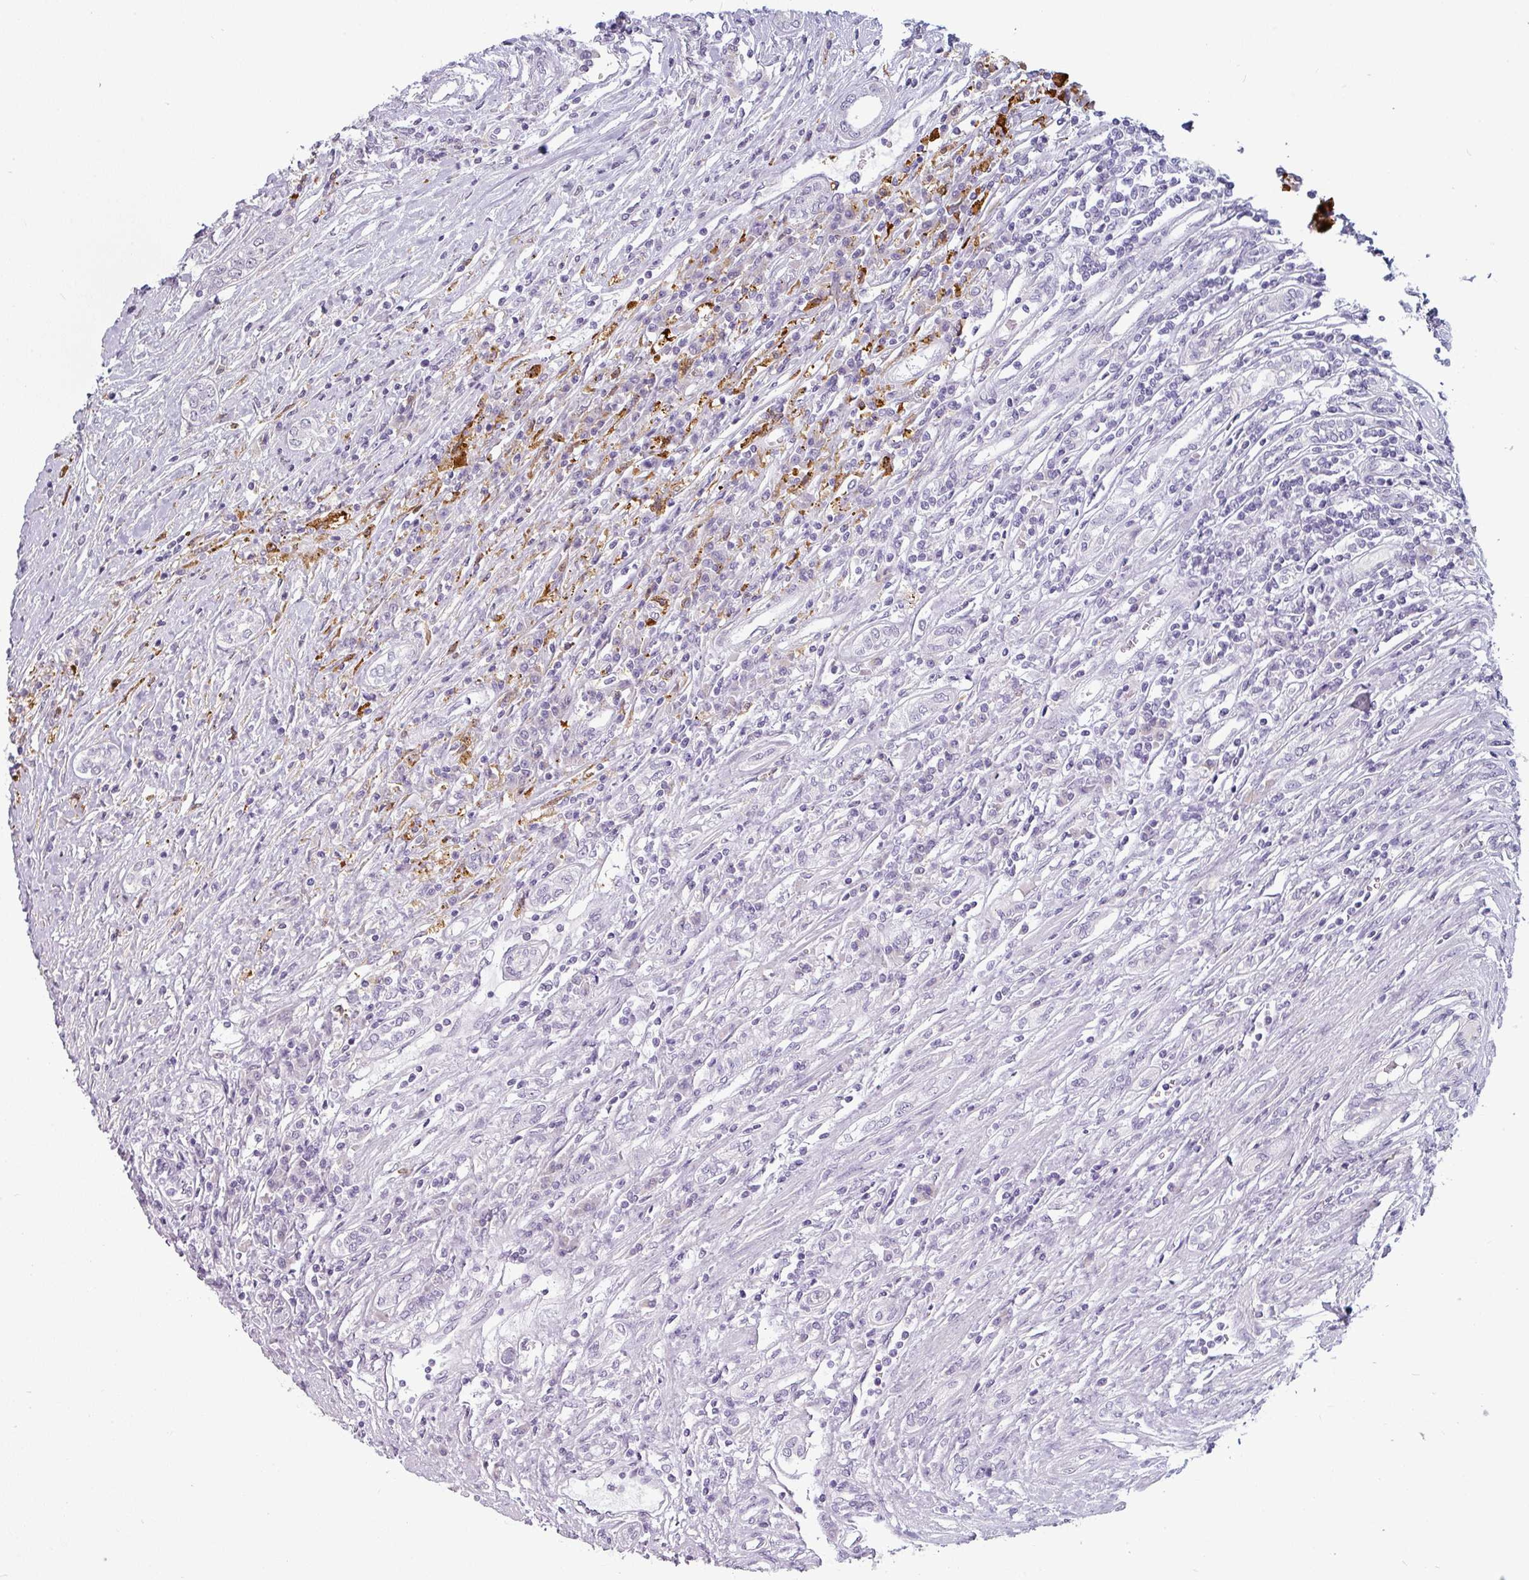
{"staining": {"intensity": "negative", "quantity": "none", "location": "none"}, "tissue": "renal cancer", "cell_type": "Tumor cells", "image_type": "cancer", "snomed": [{"axis": "morphology", "description": "Adenocarcinoma, NOS"}, {"axis": "topography", "description": "Kidney"}], "caption": "Immunohistochemistry of human renal cancer (adenocarcinoma) displays no positivity in tumor cells. (DAB (3,3'-diaminobenzidine) immunohistochemistry visualized using brightfield microscopy, high magnification).", "gene": "SLC26A9", "patient": {"sex": "female", "age": 67}}